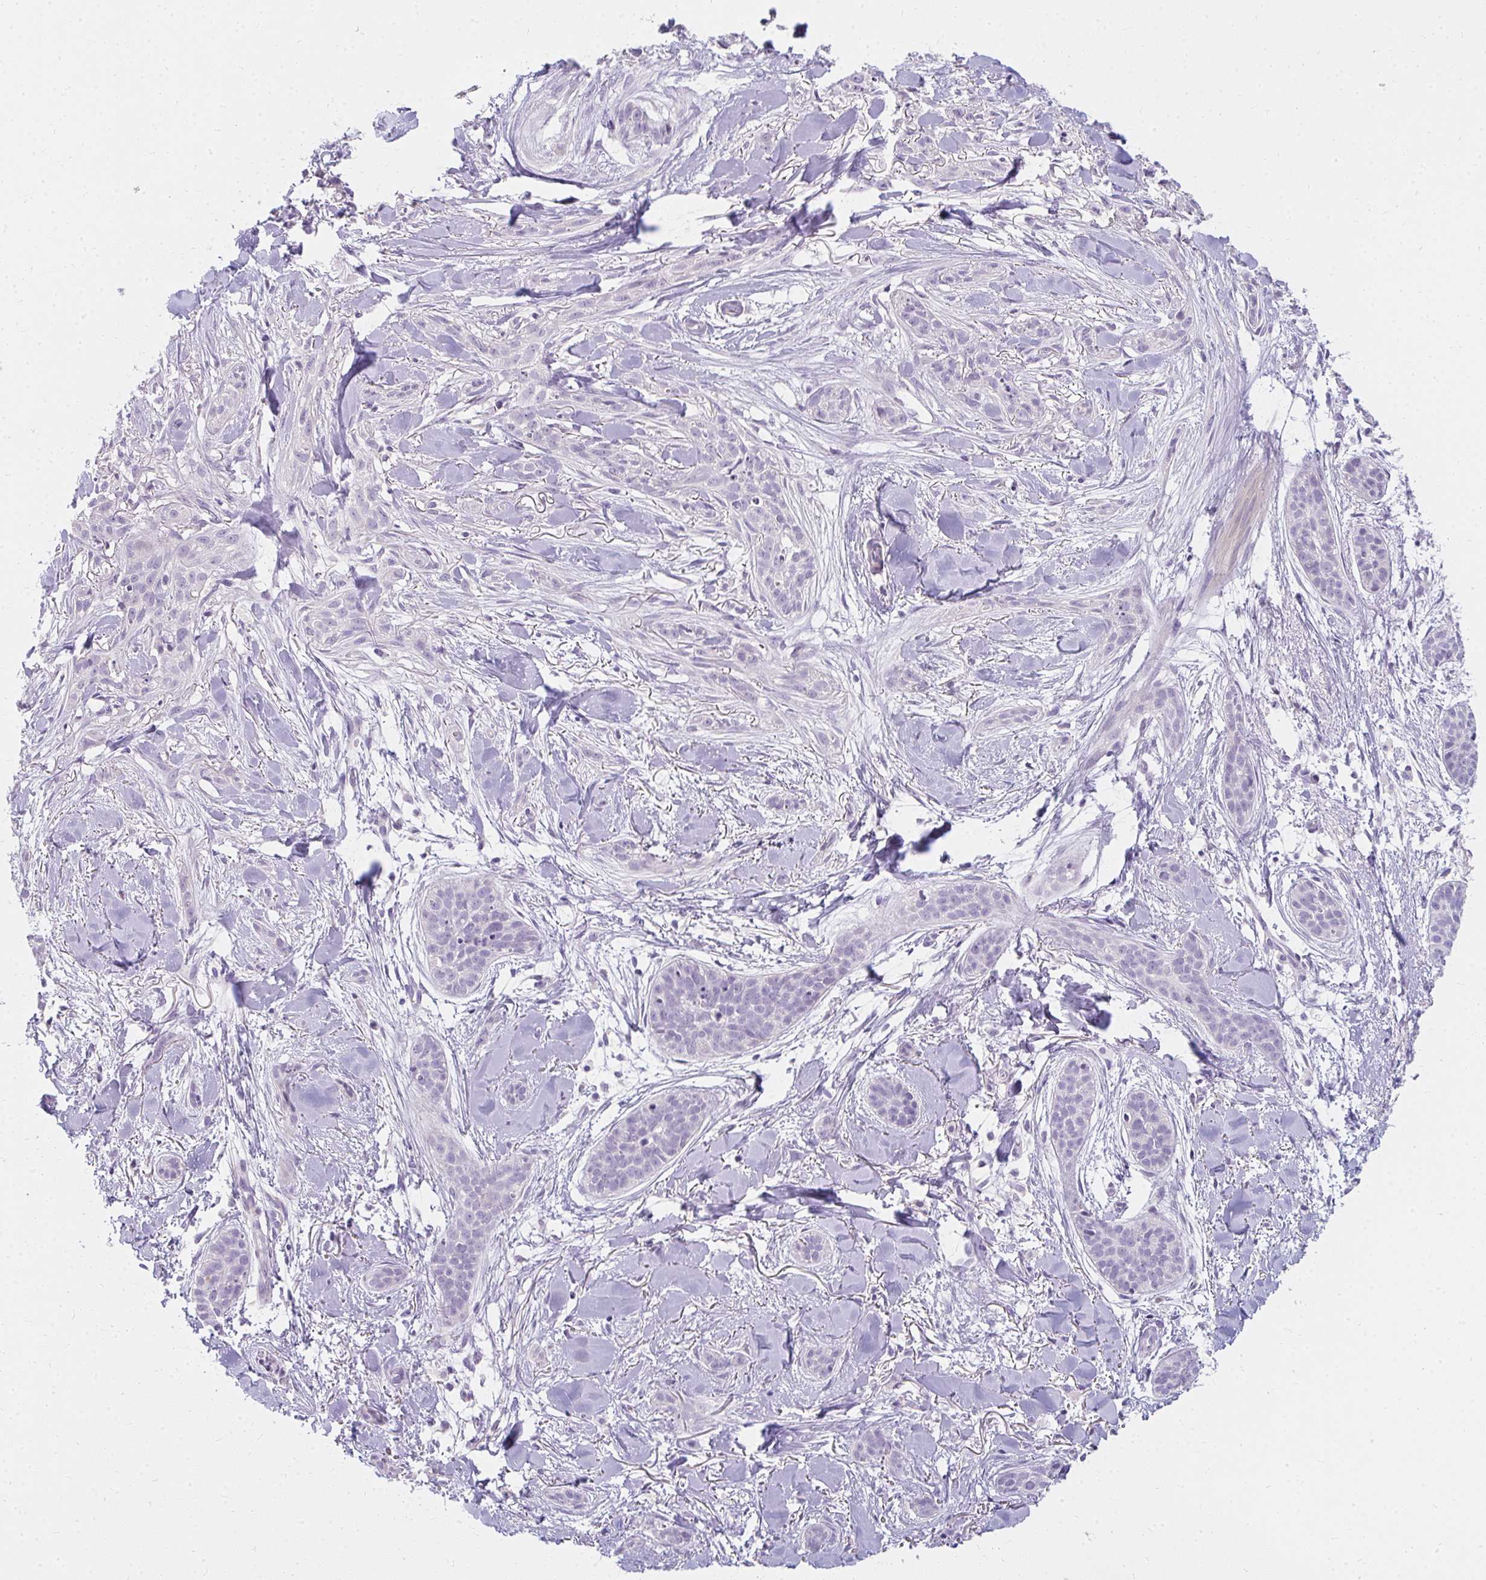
{"staining": {"intensity": "negative", "quantity": "none", "location": "none"}, "tissue": "skin cancer", "cell_type": "Tumor cells", "image_type": "cancer", "snomed": [{"axis": "morphology", "description": "Basal cell carcinoma"}, {"axis": "topography", "description": "Skin"}], "caption": "Immunohistochemical staining of human skin cancer (basal cell carcinoma) shows no significant expression in tumor cells. (DAB IHC visualized using brightfield microscopy, high magnification).", "gene": "PPP1R3G", "patient": {"sex": "male", "age": 52}}